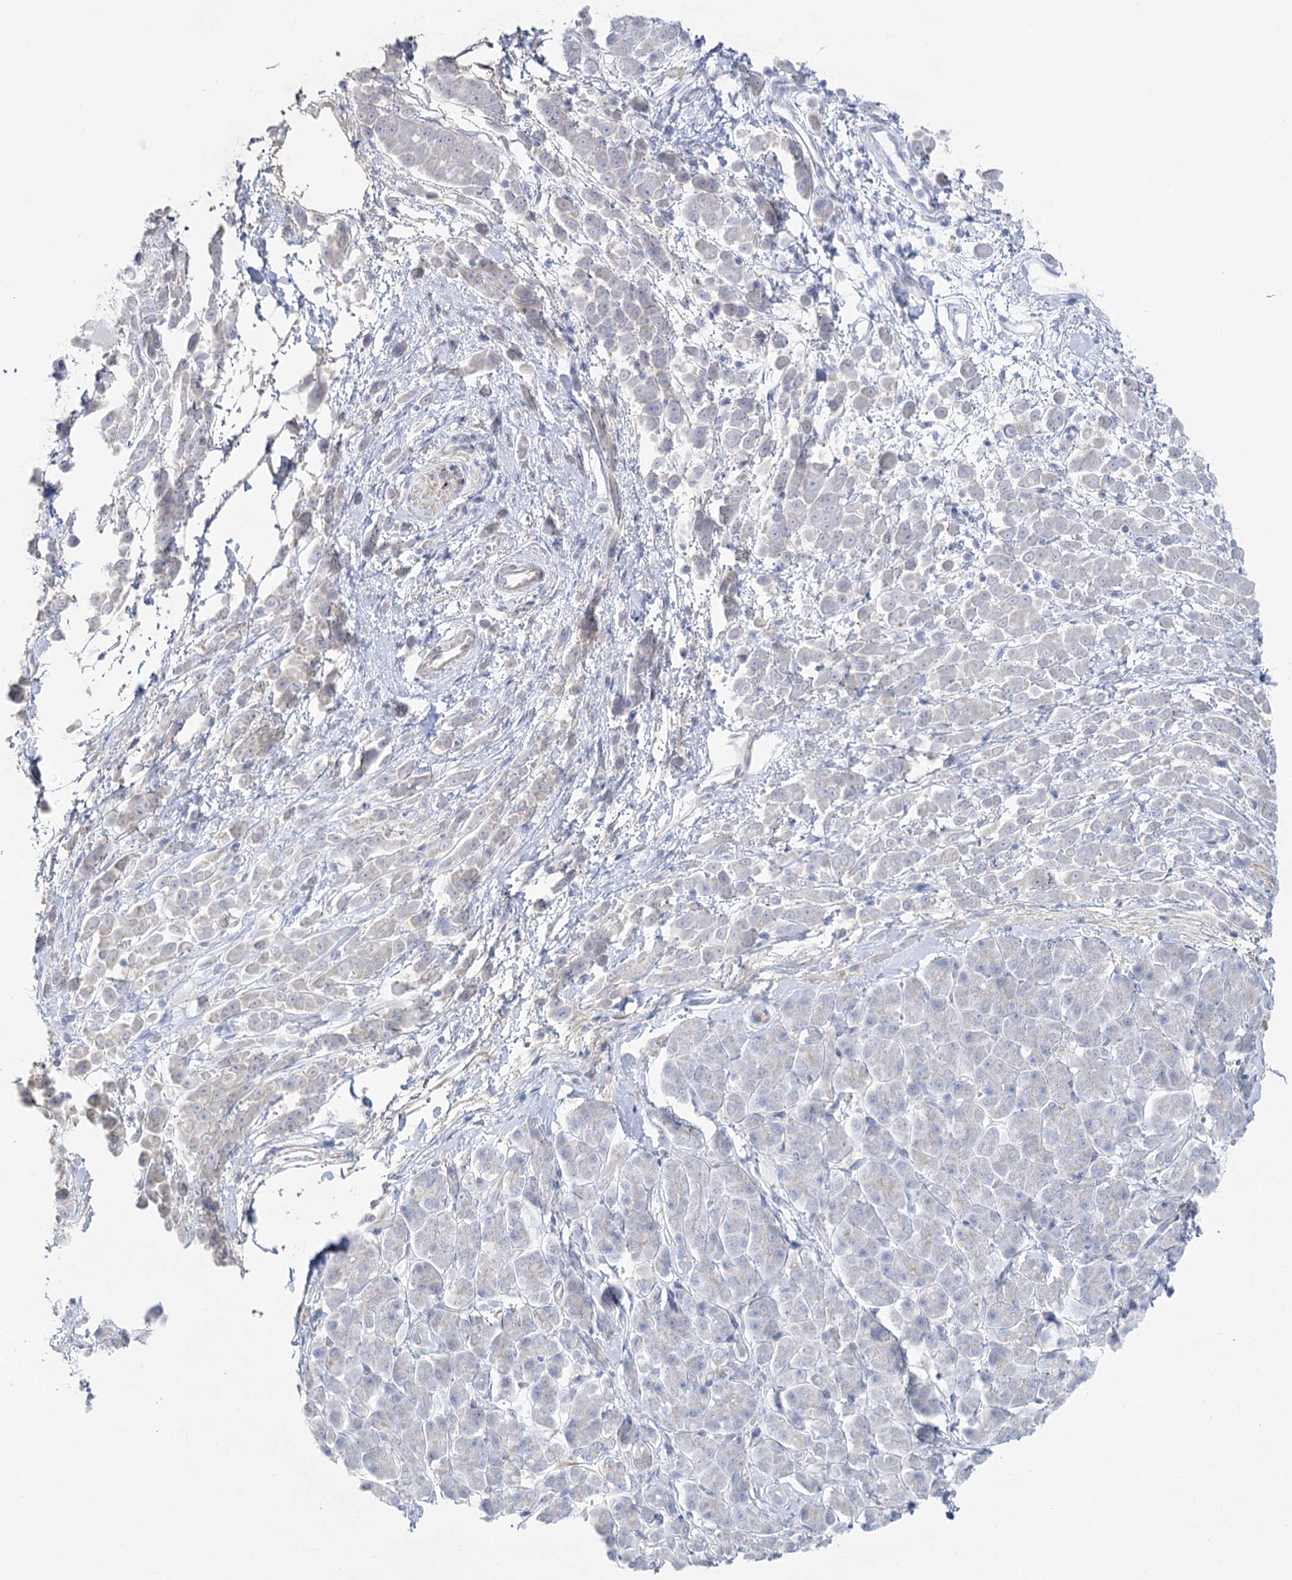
{"staining": {"intensity": "negative", "quantity": "none", "location": "none"}, "tissue": "pancreatic cancer", "cell_type": "Tumor cells", "image_type": "cancer", "snomed": [{"axis": "morphology", "description": "Normal tissue, NOS"}, {"axis": "morphology", "description": "Adenocarcinoma, NOS"}, {"axis": "topography", "description": "Pancreas"}], "caption": "Tumor cells show no significant expression in pancreatic cancer.", "gene": "CCDC88A", "patient": {"sex": "female", "age": 64}}